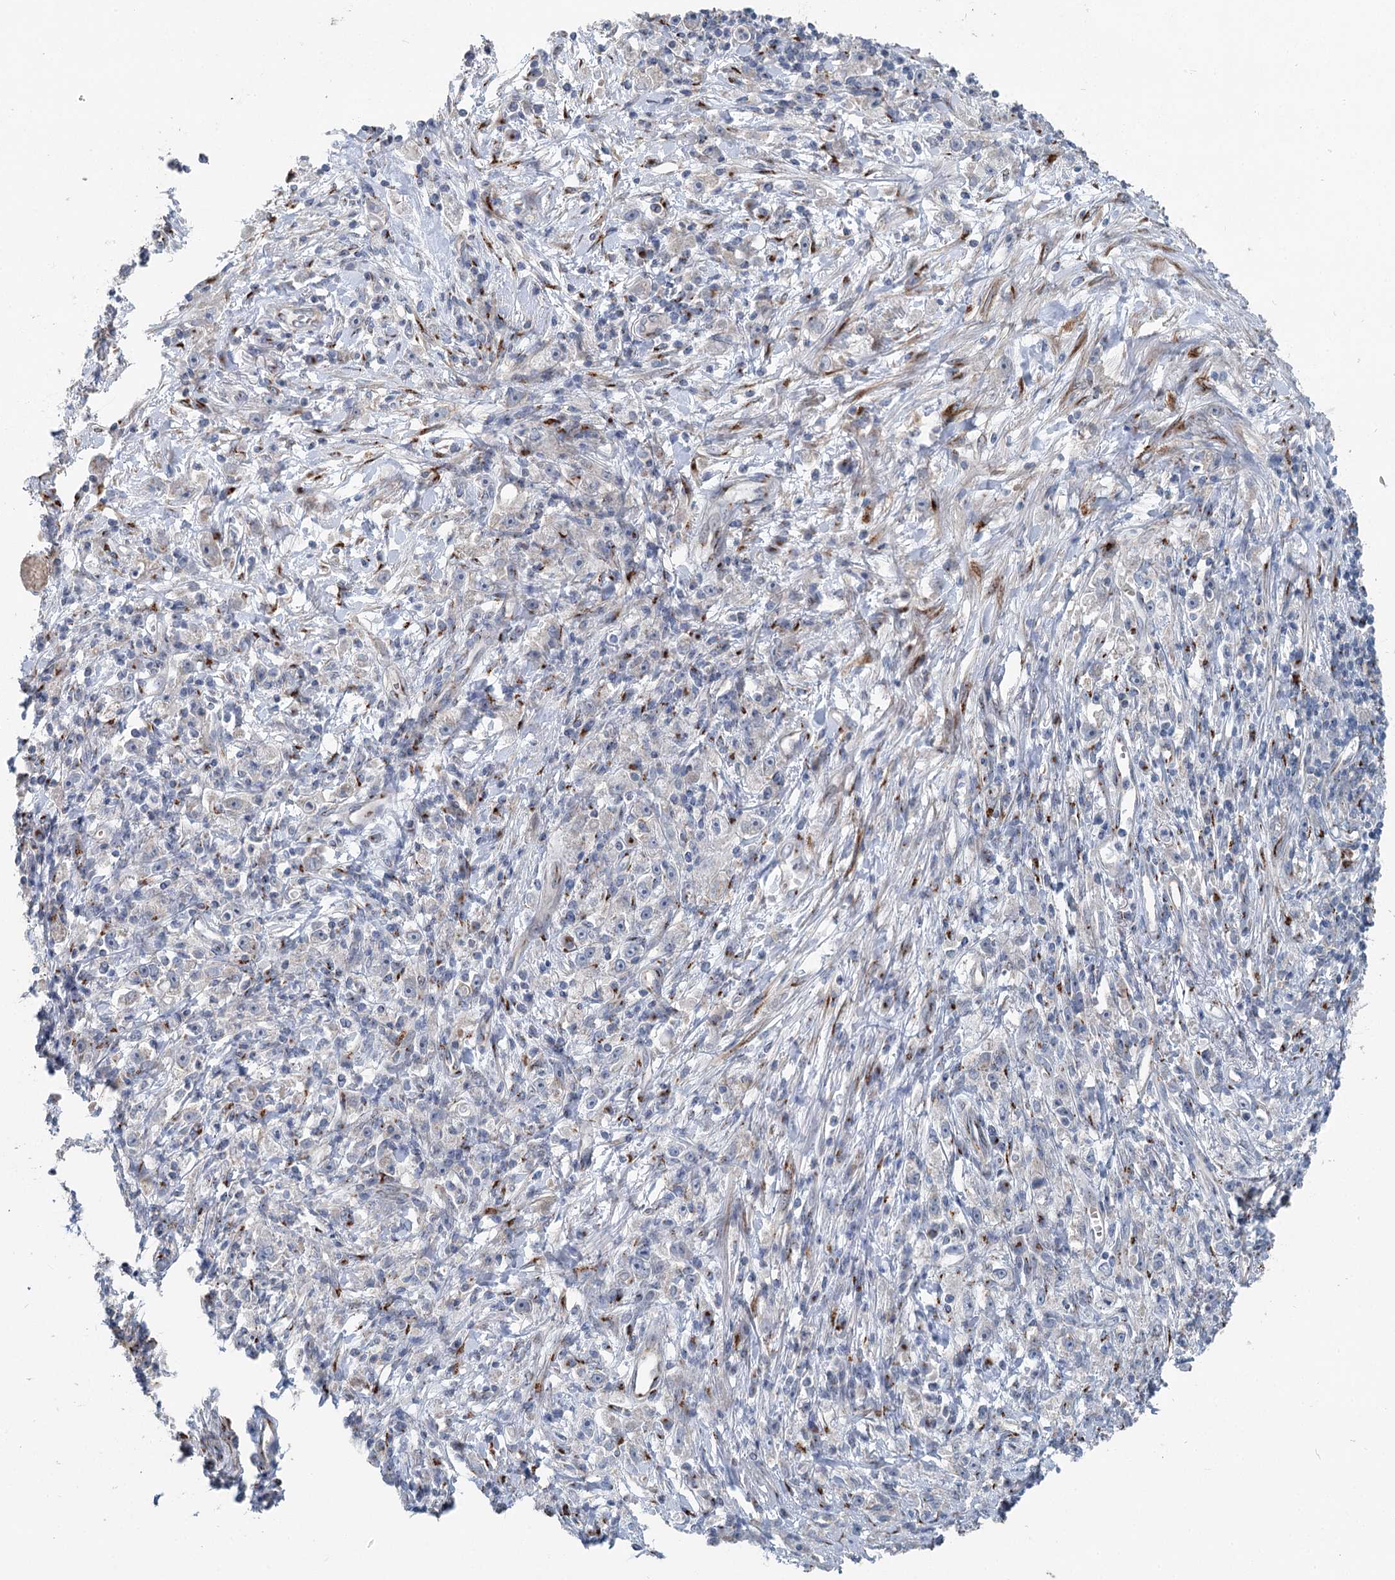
{"staining": {"intensity": "negative", "quantity": "none", "location": "none"}, "tissue": "stomach cancer", "cell_type": "Tumor cells", "image_type": "cancer", "snomed": [{"axis": "morphology", "description": "Adenocarcinoma, NOS"}, {"axis": "topography", "description": "Stomach"}], "caption": "There is no significant staining in tumor cells of adenocarcinoma (stomach).", "gene": "ITIH5", "patient": {"sex": "female", "age": 59}}